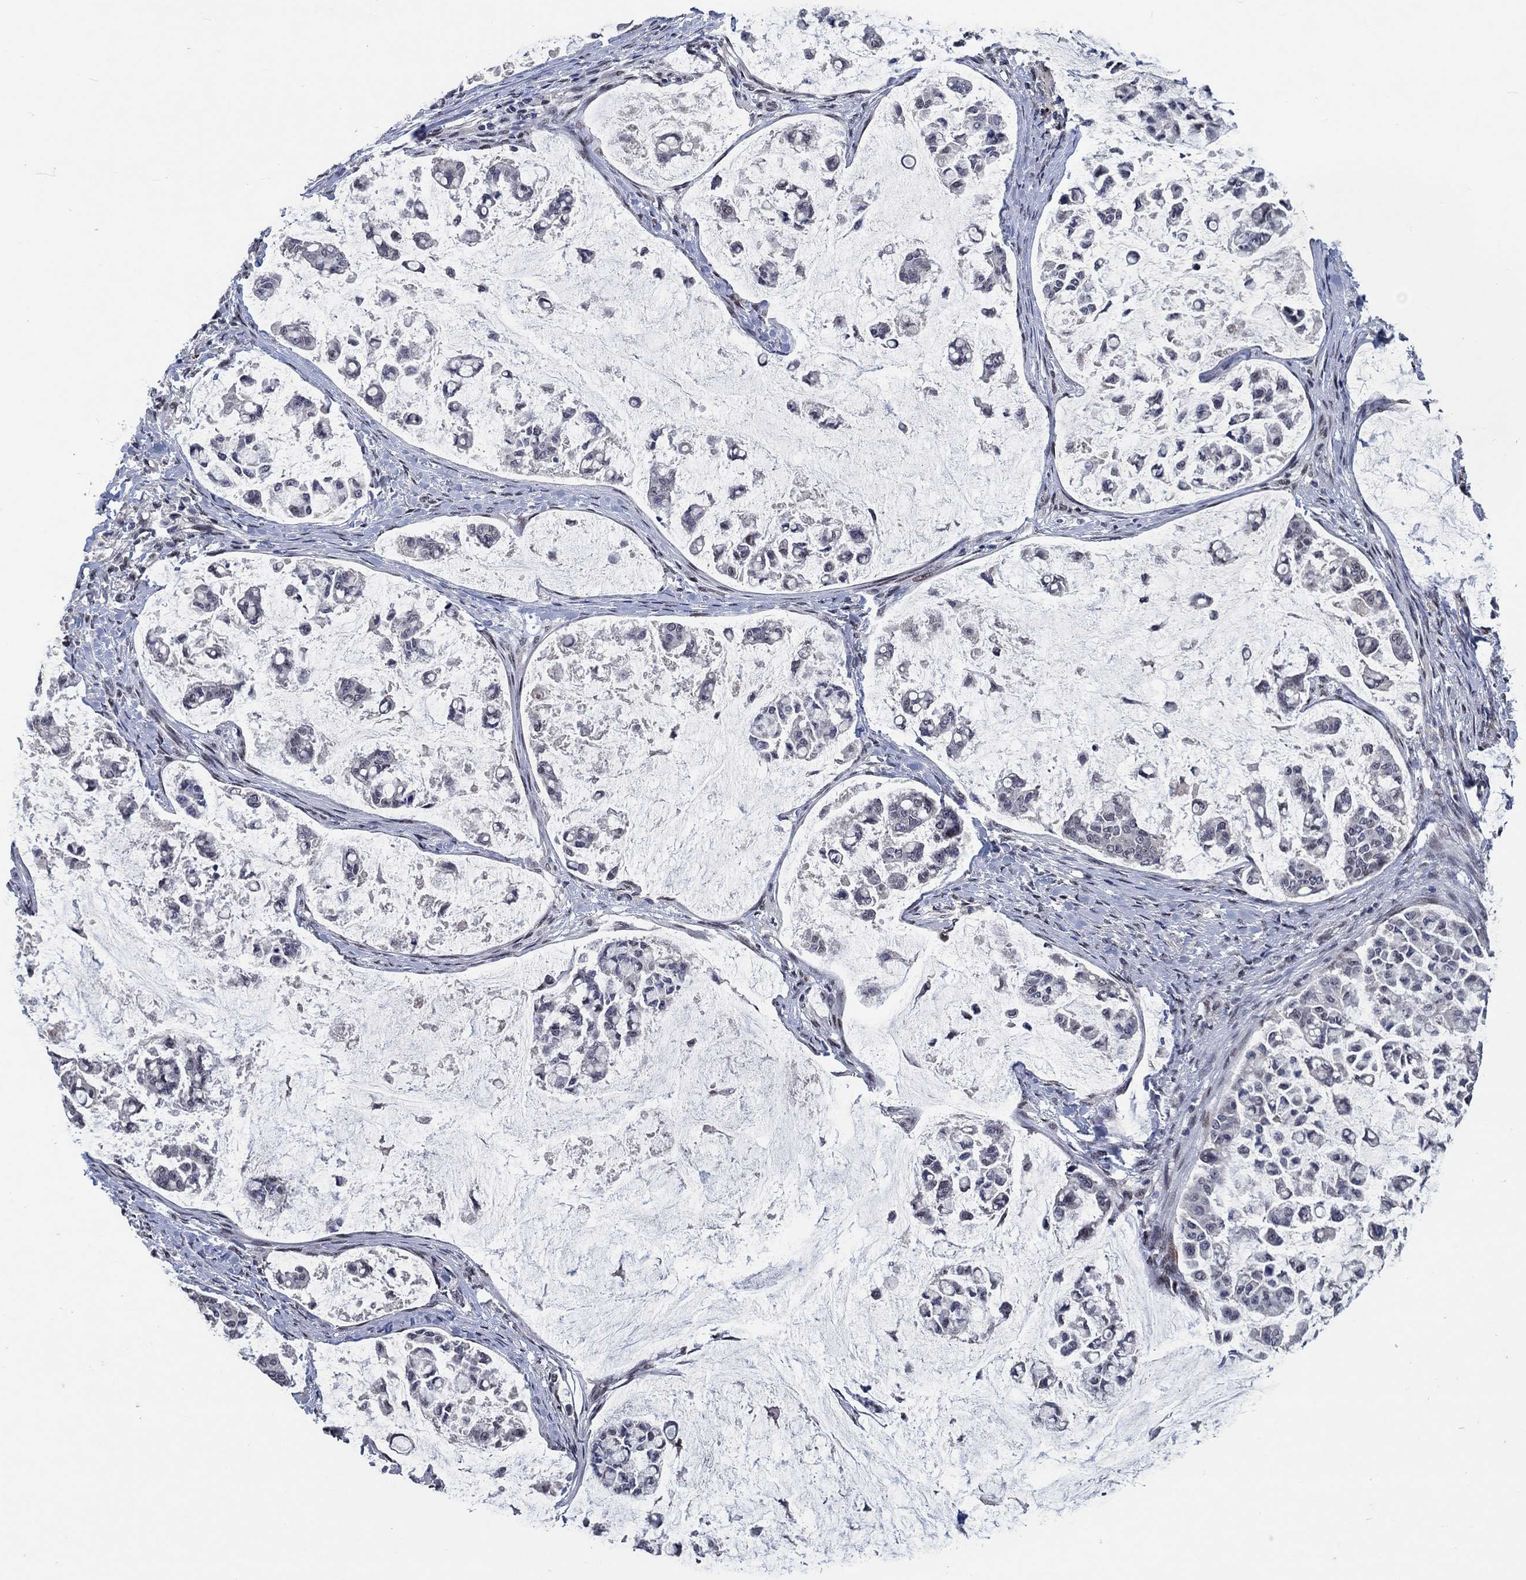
{"staining": {"intensity": "negative", "quantity": "none", "location": "none"}, "tissue": "stomach cancer", "cell_type": "Tumor cells", "image_type": "cancer", "snomed": [{"axis": "morphology", "description": "Adenocarcinoma, NOS"}, {"axis": "topography", "description": "Stomach"}], "caption": "There is no significant positivity in tumor cells of stomach cancer. (DAB (3,3'-diaminobenzidine) IHC, high magnification).", "gene": "HTN1", "patient": {"sex": "male", "age": 82}}